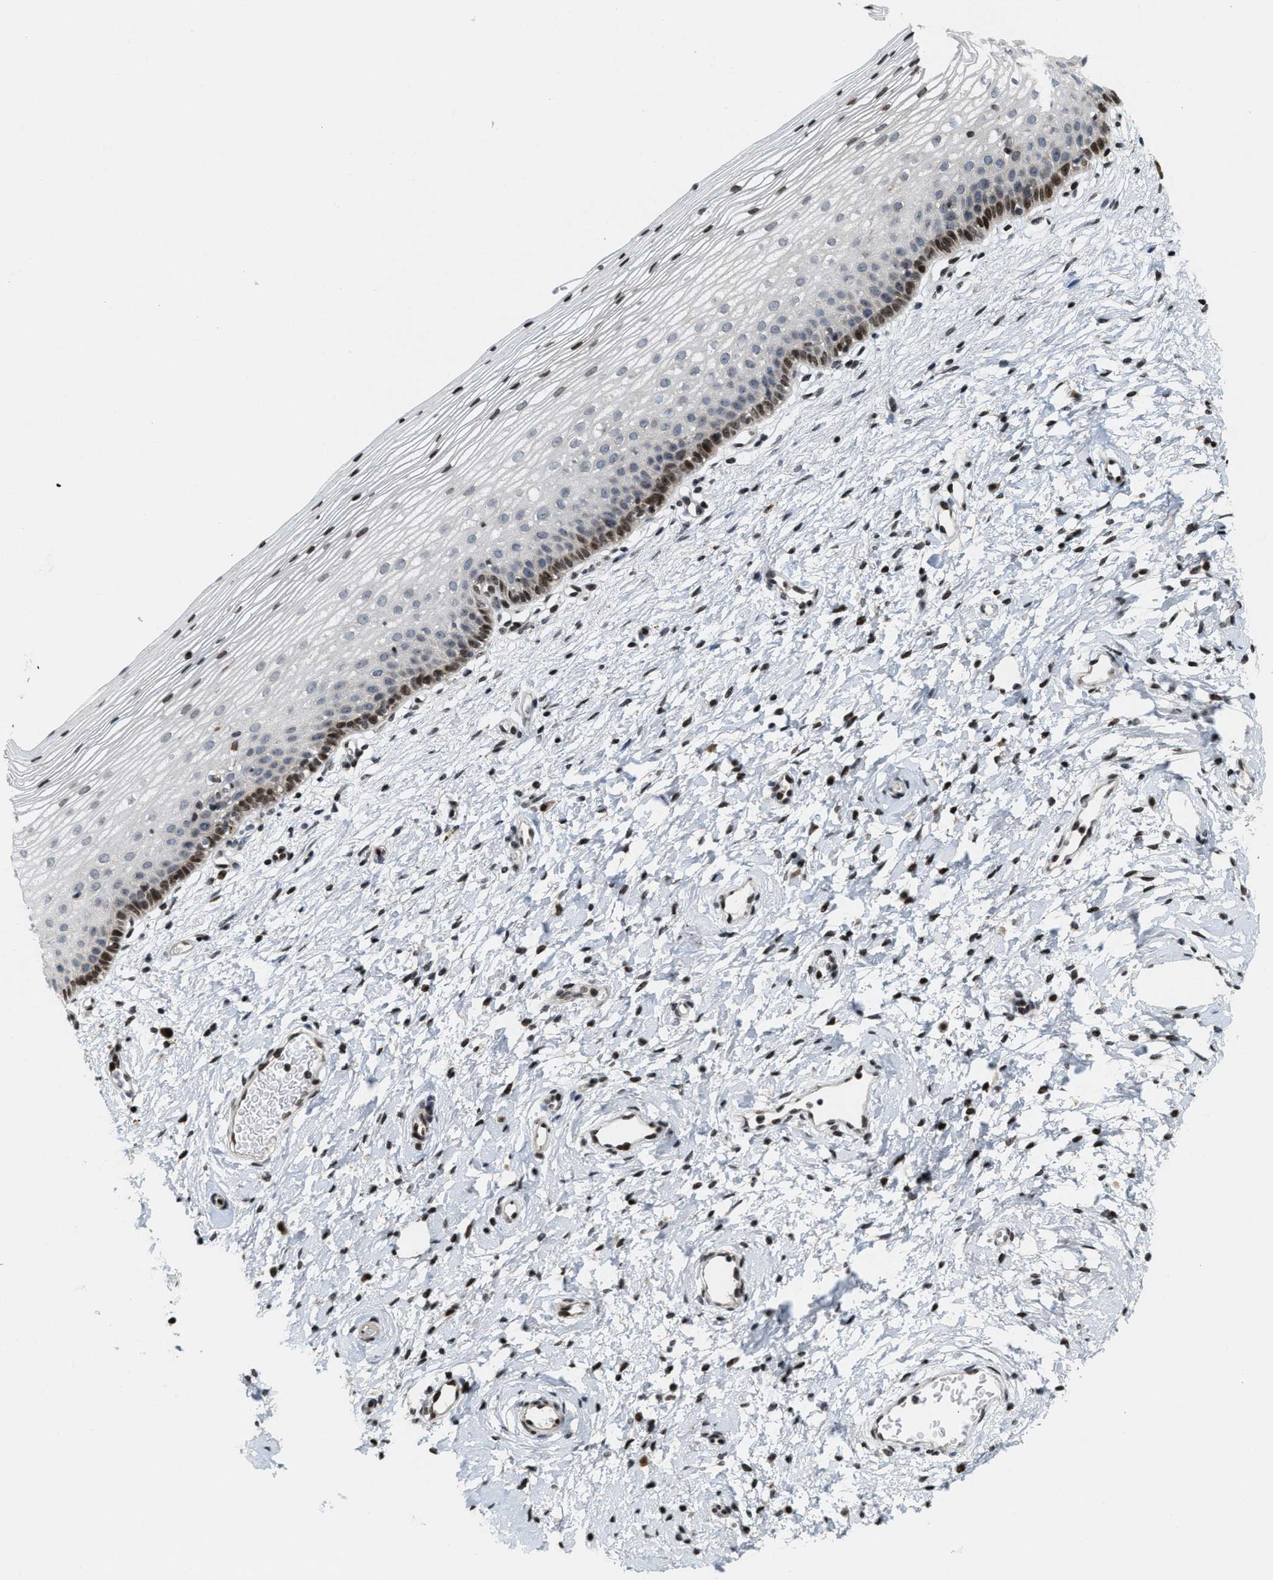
{"staining": {"intensity": "weak", "quantity": ">75%", "location": "cytoplasmic/membranous"}, "tissue": "cervix", "cell_type": "Glandular cells", "image_type": "normal", "snomed": [{"axis": "morphology", "description": "Normal tissue, NOS"}, {"axis": "topography", "description": "Cervix"}], "caption": "Benign cervix was stained to show a protein in brown. There is low levels of weak cytoplasmic/membranous positivity in about >75% of glandular cells. (DAB (3,3'-diaminobenzidine) IHC with brightfield microscopy, high magnification).", "gene": "PDZD2", "patient": {"sex": "female", "age": 72}}